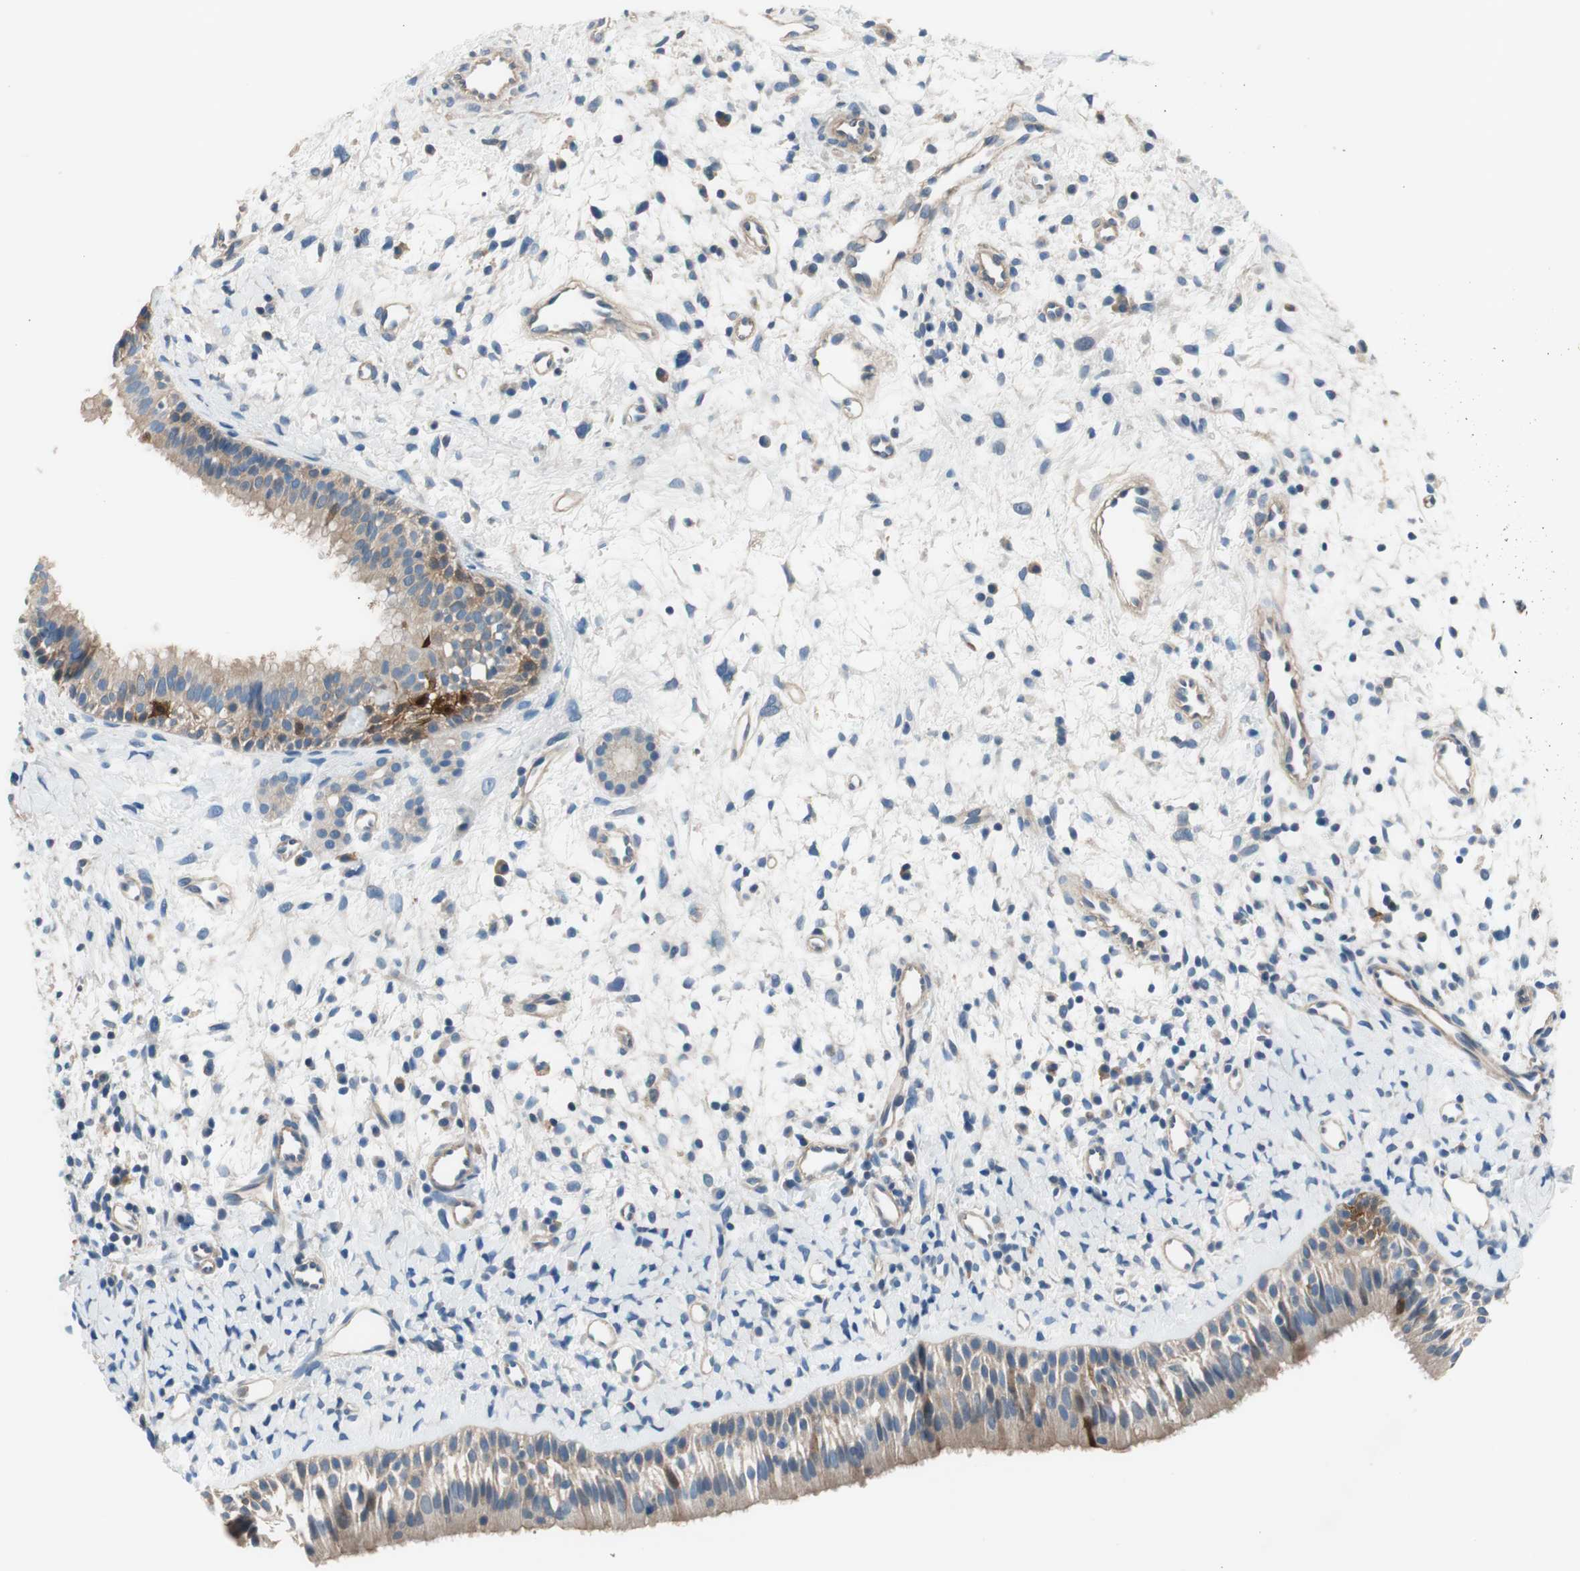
{"staining": {"intensity": "strong", "quantity": "<25%", "location": "cytoplasmic/membranous"}, "tissue": "nasopharynx", "cell_type": "Respiratory epithelial cells", "image_type": "normal", "snomed": [{"axis": "morphology", "description": "Normal tissue, NOS"}, {"axis": "topography", "description": "Nasopharynx"}], "caption": "A high-resolution image shows immunohistochemistry (IHC) staining of unremarkable nasopharynx, which reveals strong cytoplasmic/membranous expression in approximately <25% of respiratory epithelial cells.", "gene": "CALML3", "patient": {"sex": "male", "age": 22}}